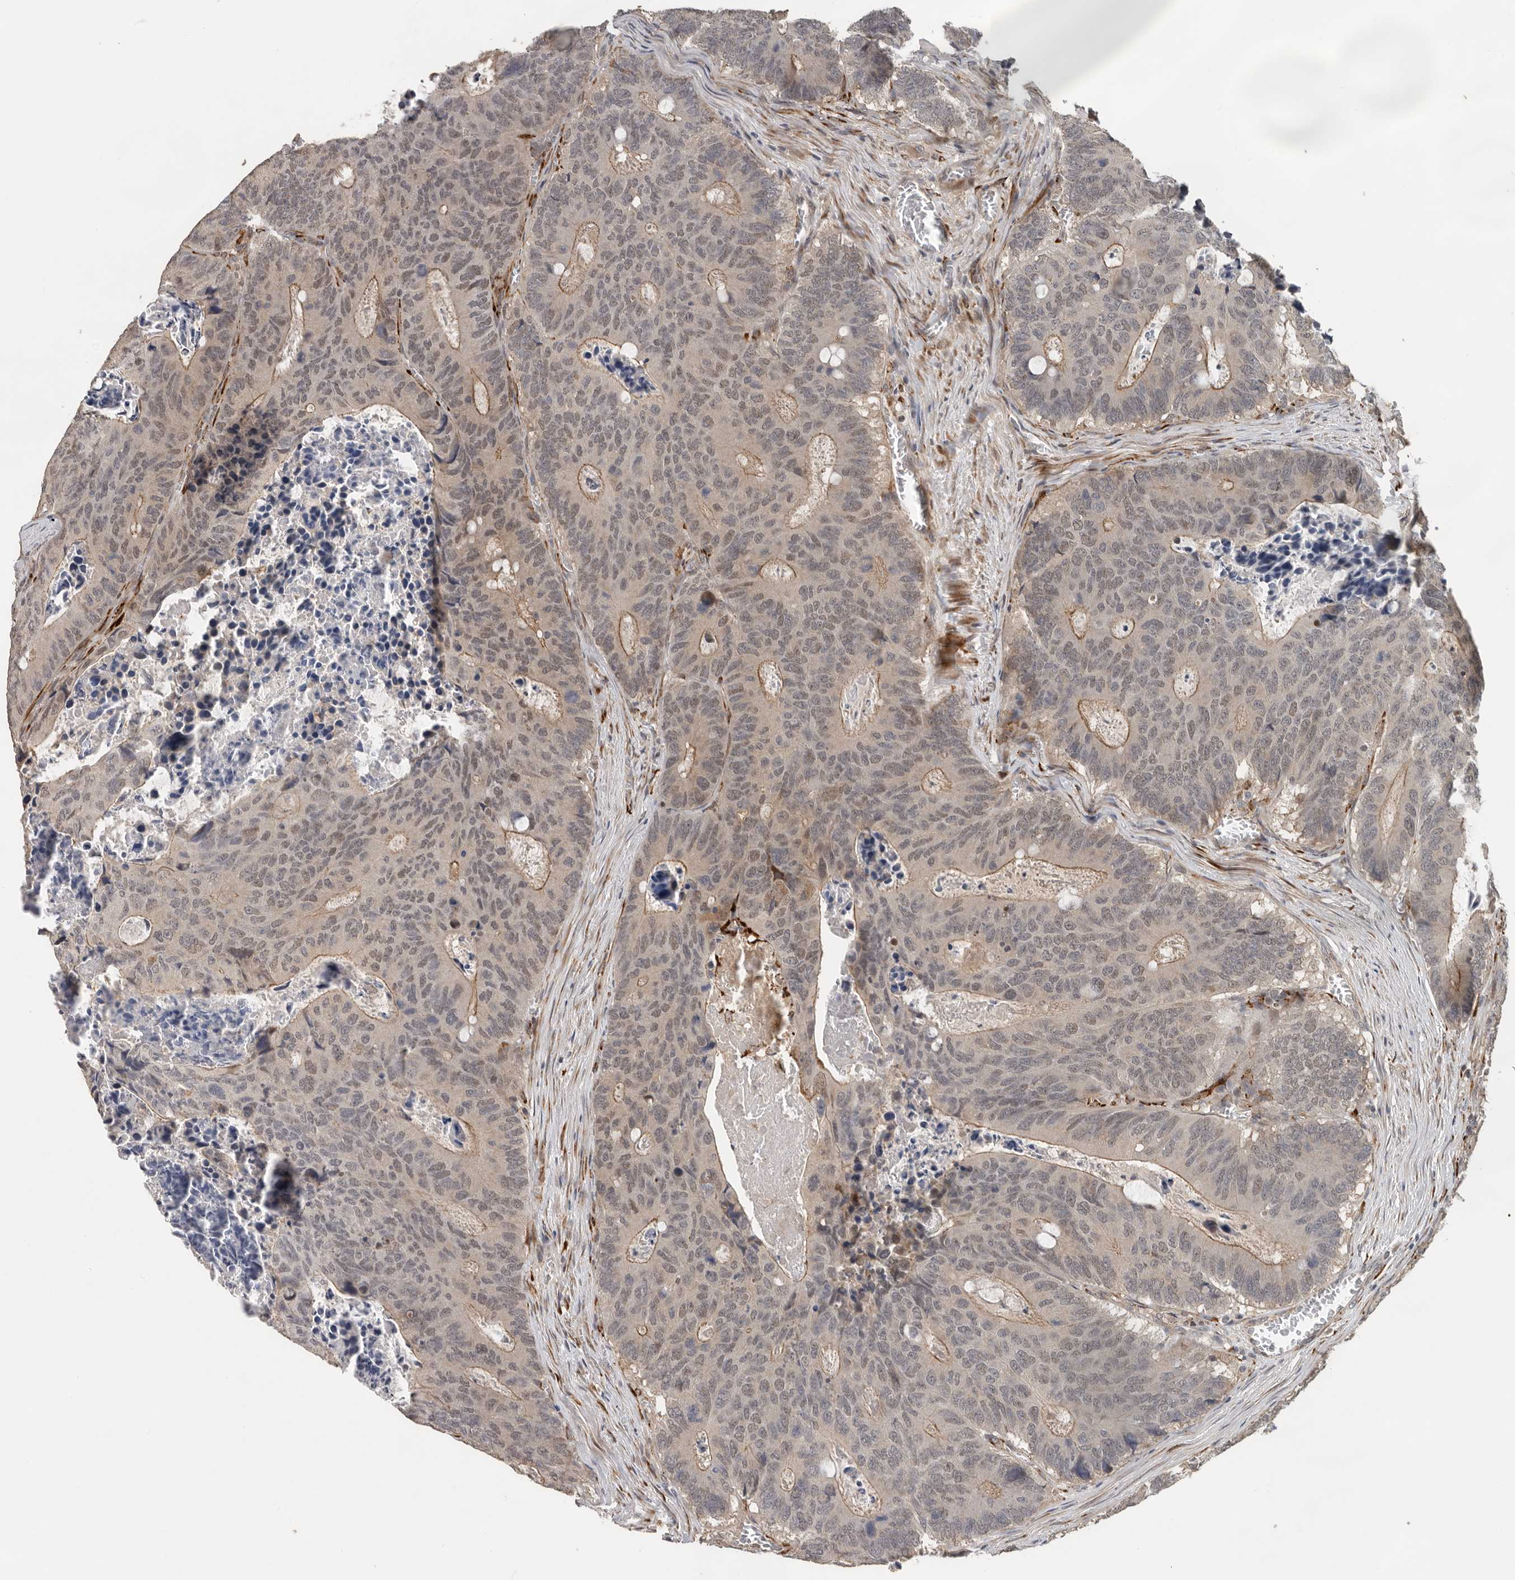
{"staining": {"intensity": "weak", "quantity": "25%-75%", "location": "cytoplasmic/membranous,nuclear"}, "tissue": "colorectal cancer", "cell_type": "Tumor cells", "image_type": "cancer", "snomed": [{"axis": "morphology", "description": "Adenocarcinoma, NOS"}, {"axis": "topography", "description": "Colon"}], "caption": "Immunohistochemical staining of human colorectal adenocarcinoma reveals weak cytoplasmic/membranous and nuclear protein expression in approximately 25%-75% of tumor cells. The staining was performed using DAB, with brown indicating positive protein expression. Nuclei are stained blue with hematoxylin.", "gene": "HENMT1", "patient": {"sex": "male", "age": 87}}